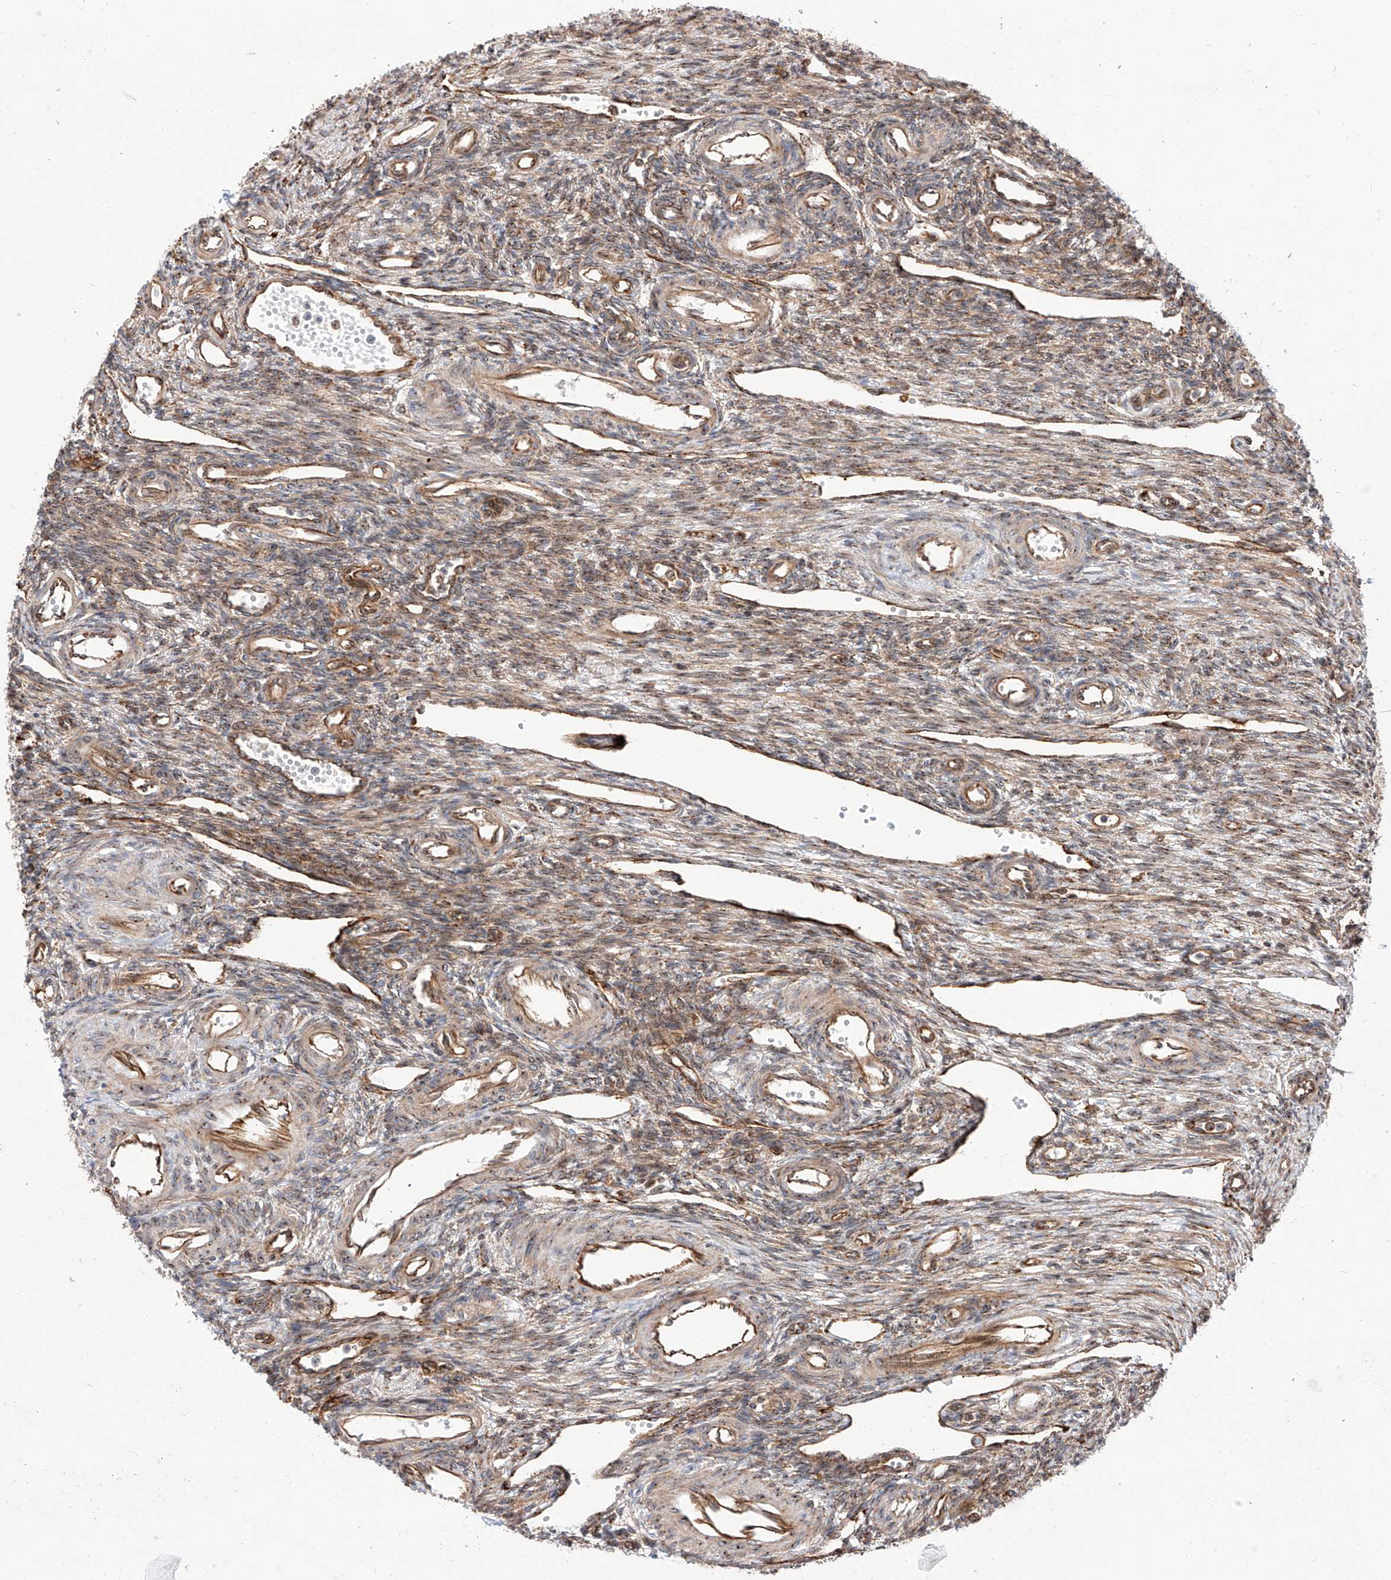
{"staining": {"intensity": "moderate", "quantity": ">75%", "location": "cytoplasmic/membranous"}, "tissue": "ovary", "cell_type": "Ovarian stroma cells", "image_type": "normal", "snomed": [{"axis": "morphology", "description": "Normal tissue, NOS"}, {"axis": "morphology", "description": "Cyst, NOS"}, {"axis": "topography", "description": "Ovary"}], "caption": "Brown immunohistochemical staining in unremarkable ovary reveals moderate cytoplasmic/membranous expression in about >75% of ovarian stroma cells.", "gene": "ISCA2", "patient": {"sex": "female", "age": 33}}